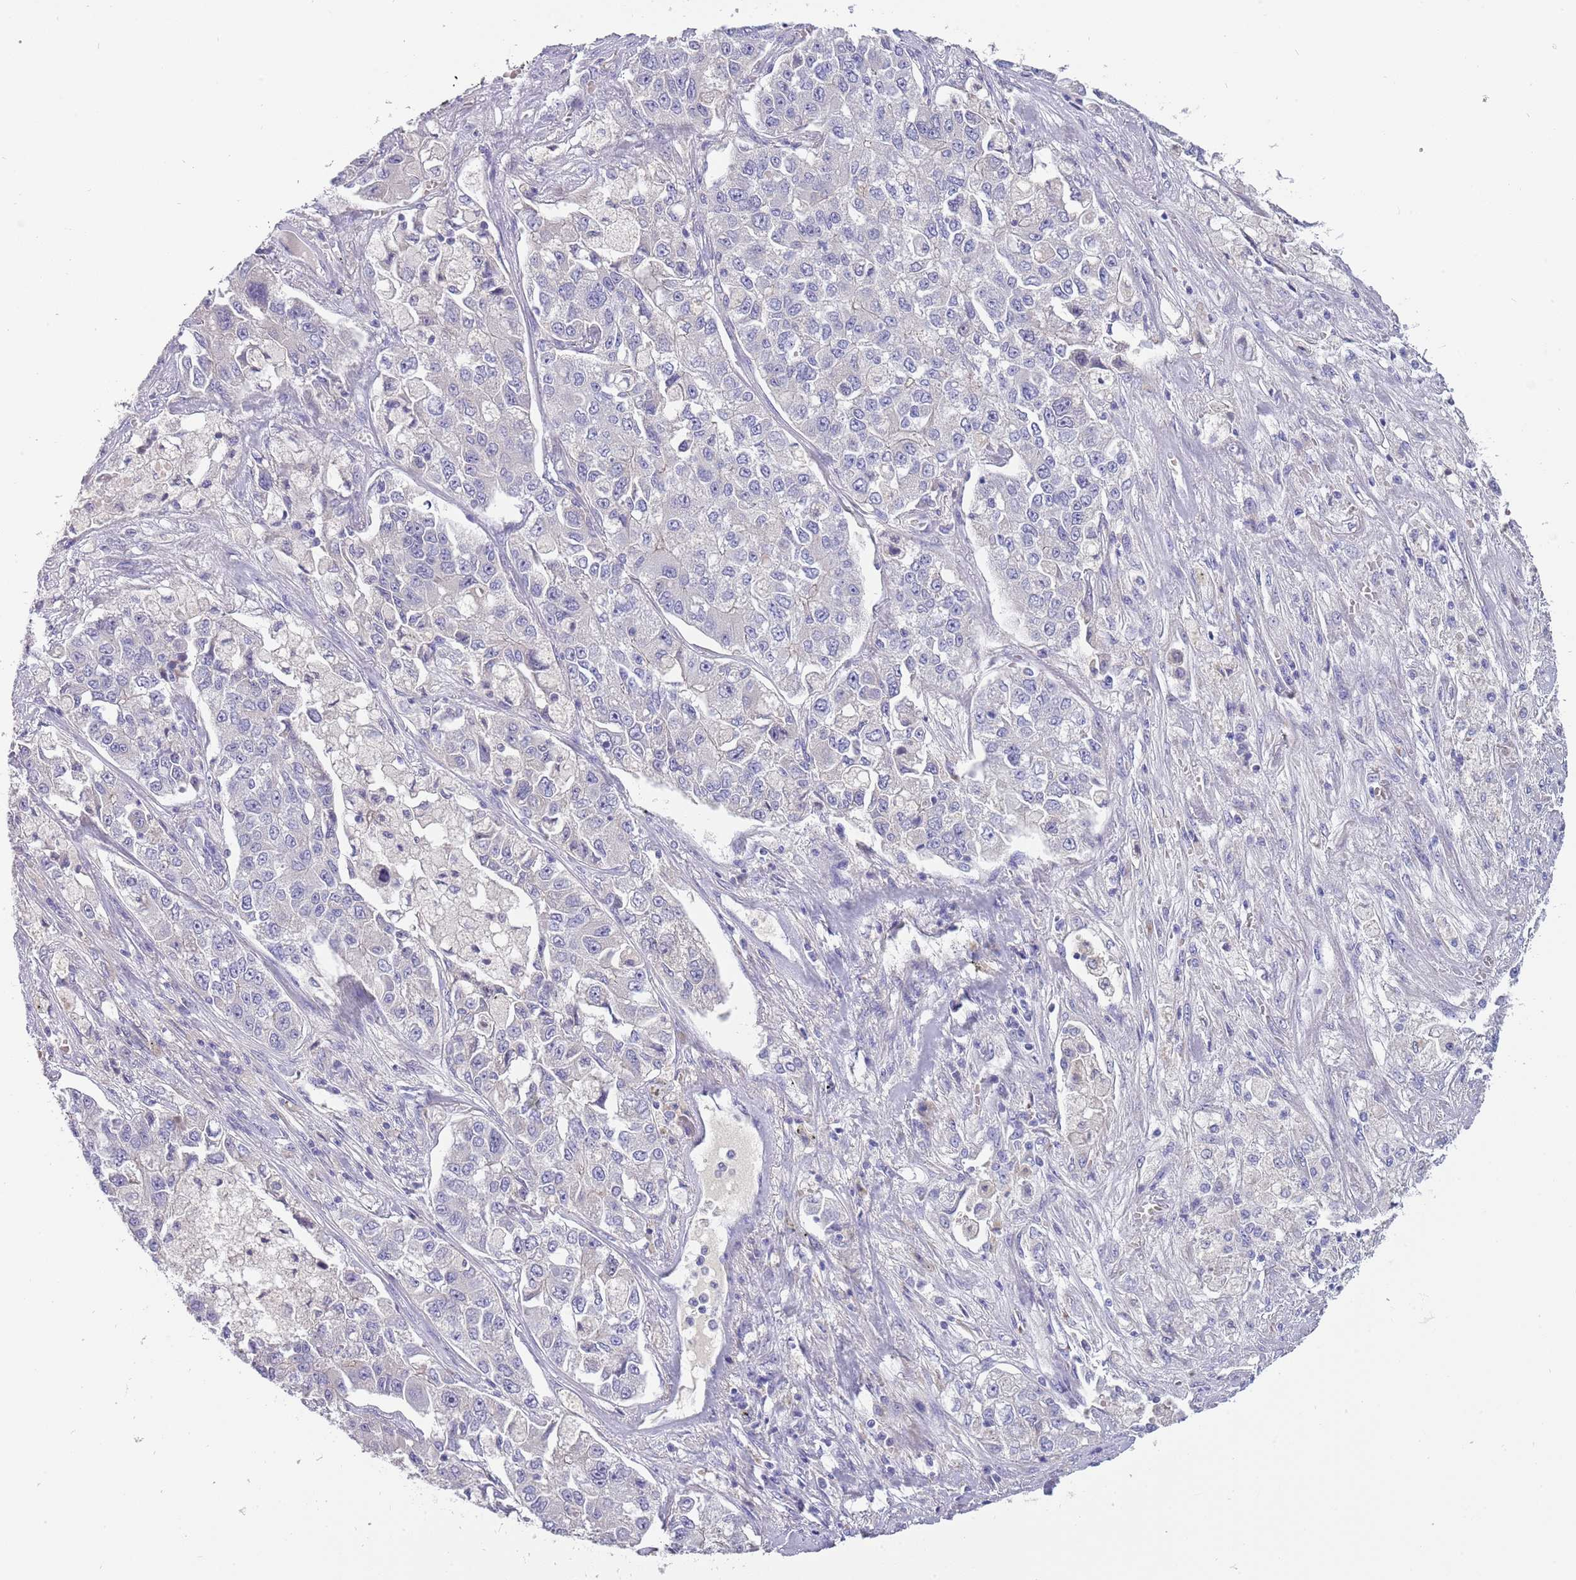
{"staining": {"intensity": "negative", "quantity": "none", "location": "none"}, "tissue": "lung cancer", "cell_type": "Tumor cells", "image_type": "cancer", "snomed": [{"axis": "morphology", "description": "Adenocarcinoma, NOS"}, {"axis": "topography", "description": "Lung"}], "caption": "IHC histopathology image of adenocarcinoma (lung) stained for a protein (brown), which demonstrates no positivity in tumor cells. (Brightfield microscopy of DAB (3,3'-diaminobenzidine) immunohistochemistry (IHC) at high magnification).", "gene": "CFAP73", "patient": {"sex": "male", "age": 49}}